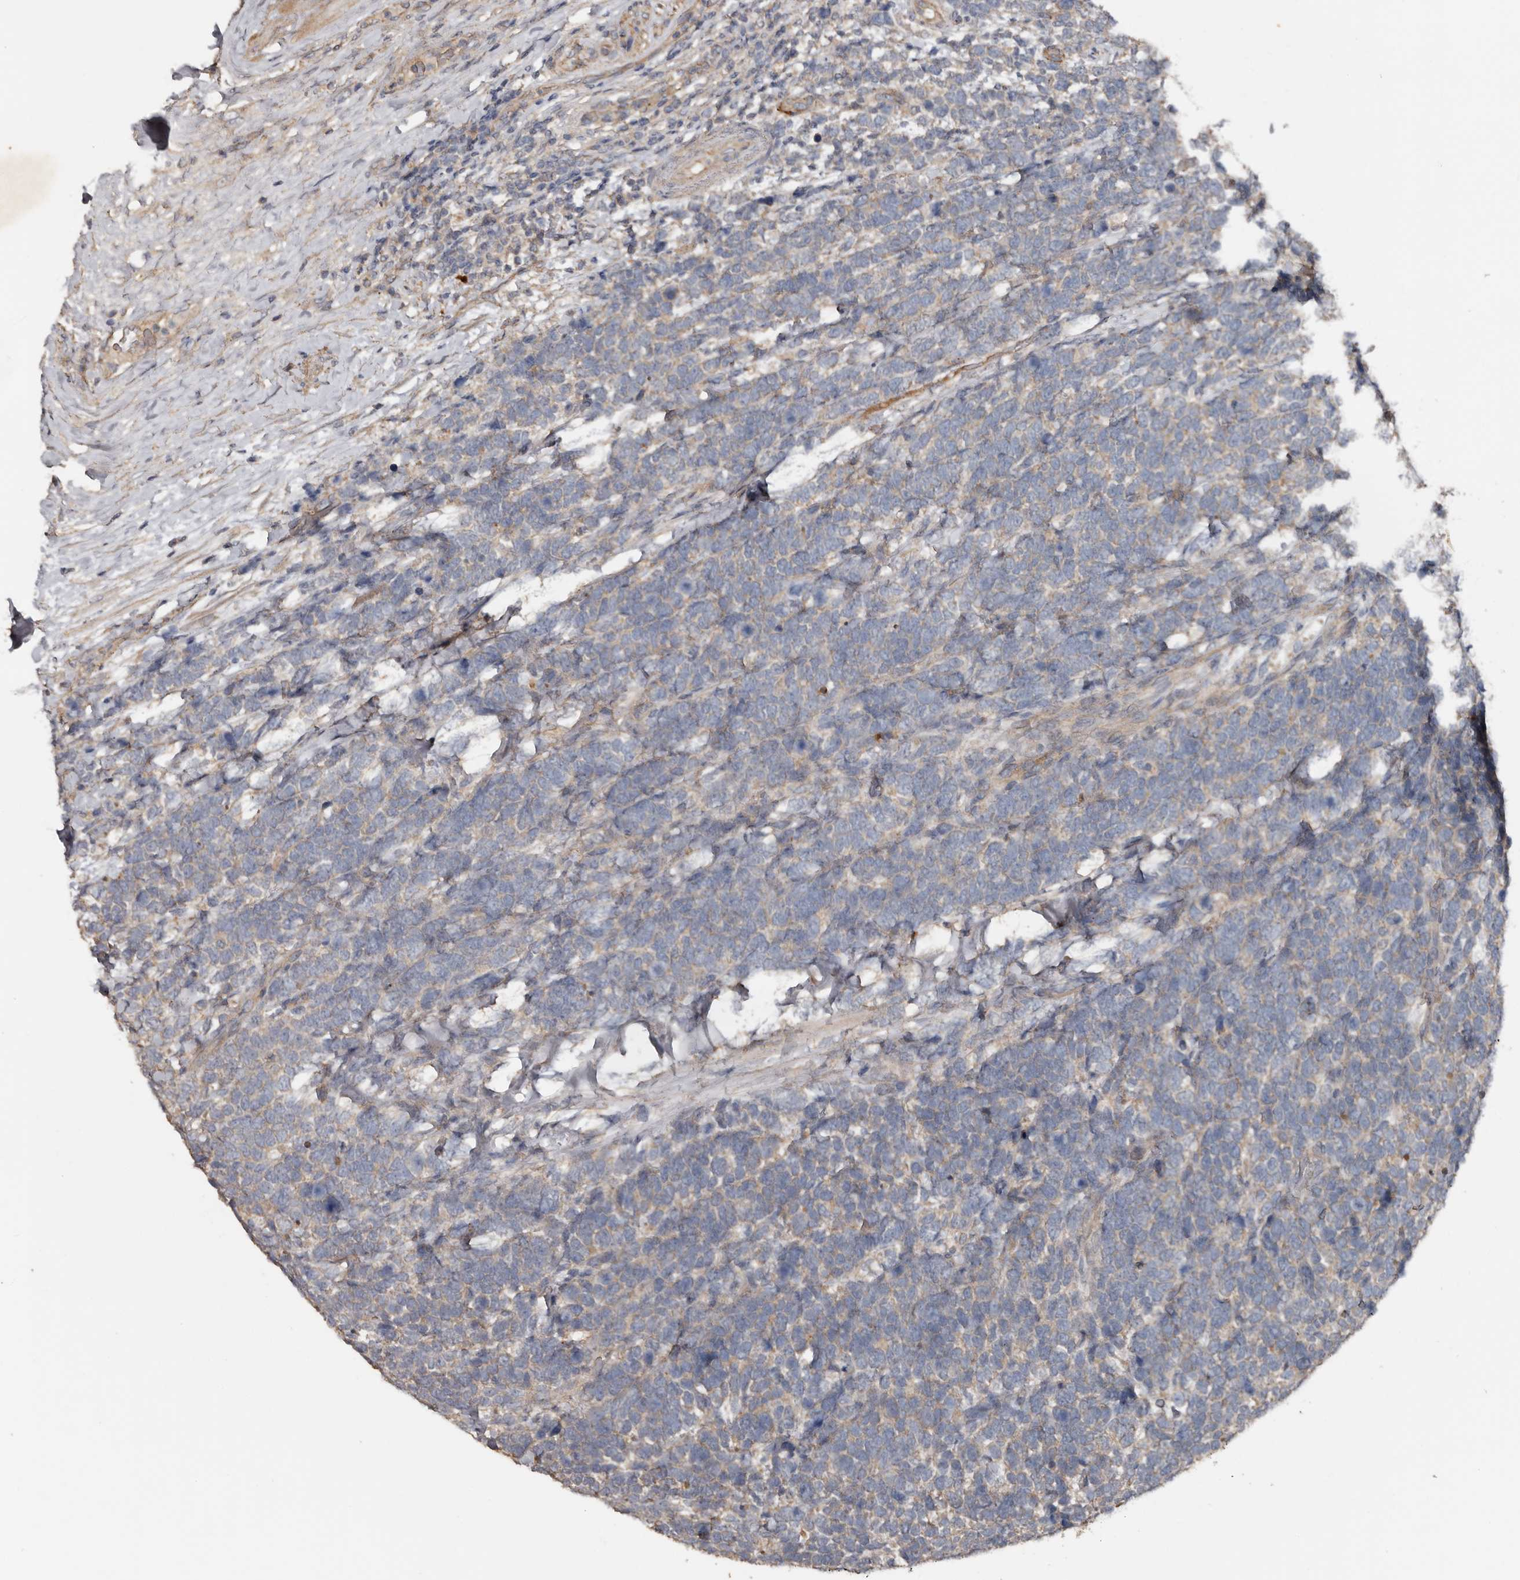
{"staining": {"intensity": "weak", "quantity": "<25%", "location": "cytoplasmic/membranous"}, "tissue": "urothelial cancer", "cell_type": "Tumor cells", "image_type": "cancer", "snomed": [{"axis": "morphology", "description": "Urothelial carcinoma, High grade"}, {"axis": "topography", "description": "Urinary bladder"}], "caption": "Tumor cells are negative for brown protein staining in urothelial carcinoma (high-grade).", "gene": "HYAL4", "patient": {"sex": "female", "age": 82}}